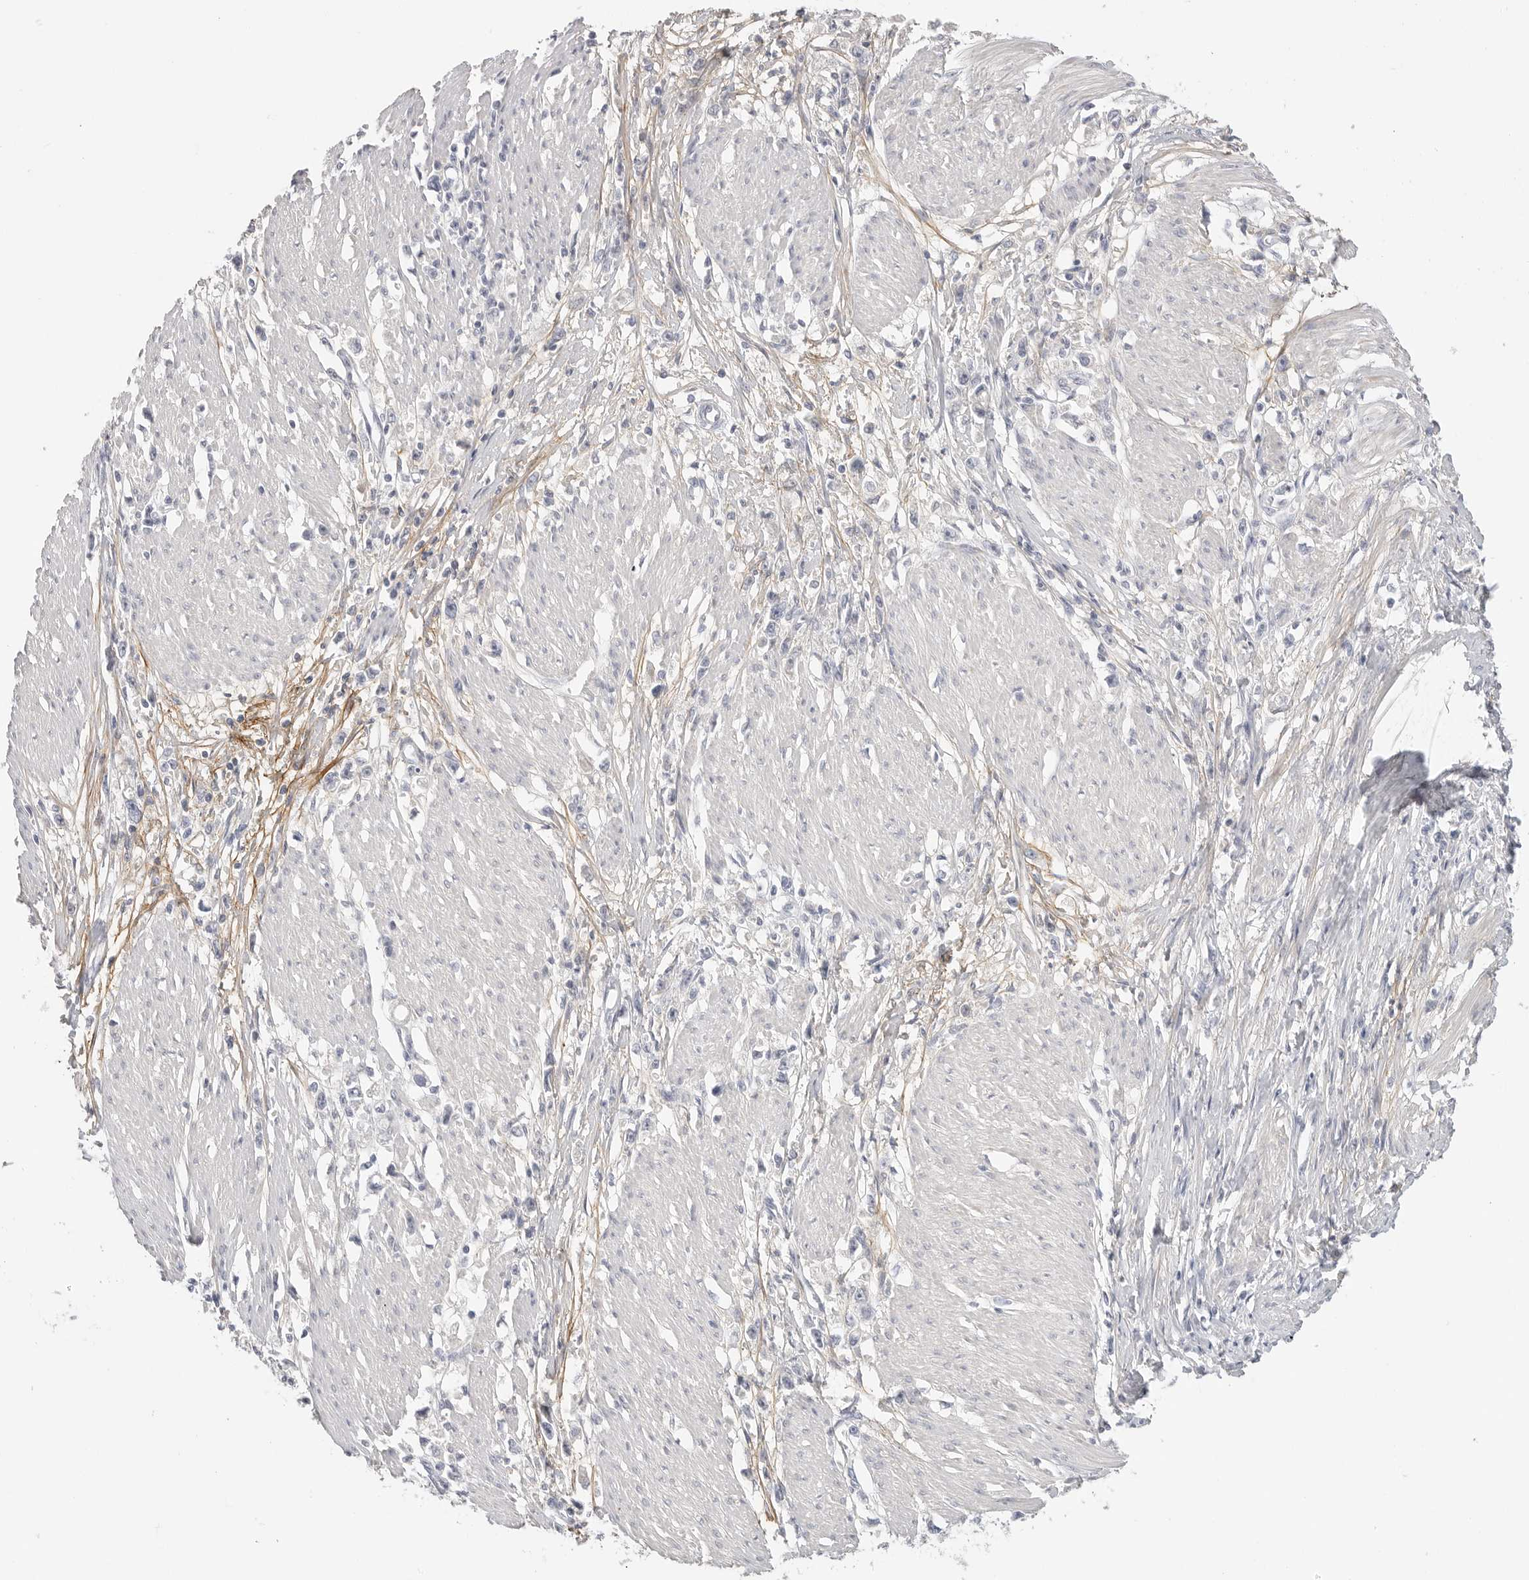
{"staining": {"intensity": "negative", "quantity": "none", "location": "none"}, "tissue": "stomach cancer", "cell_type": "Tumor cells", "image_type": "cancer", "snomed": [{"axis": "morphology", "description": "Adenocarcinoma, NOS"}, {"axis": "topography", "description": "Stomach"}], "caption": "This is an immunohistochemistry (IHC) image of human adenocarcinoma (stomach). There is no positivity in tumor cells.", "gene": "FBN2", "patient": {"sex": "female", "age": 59}}